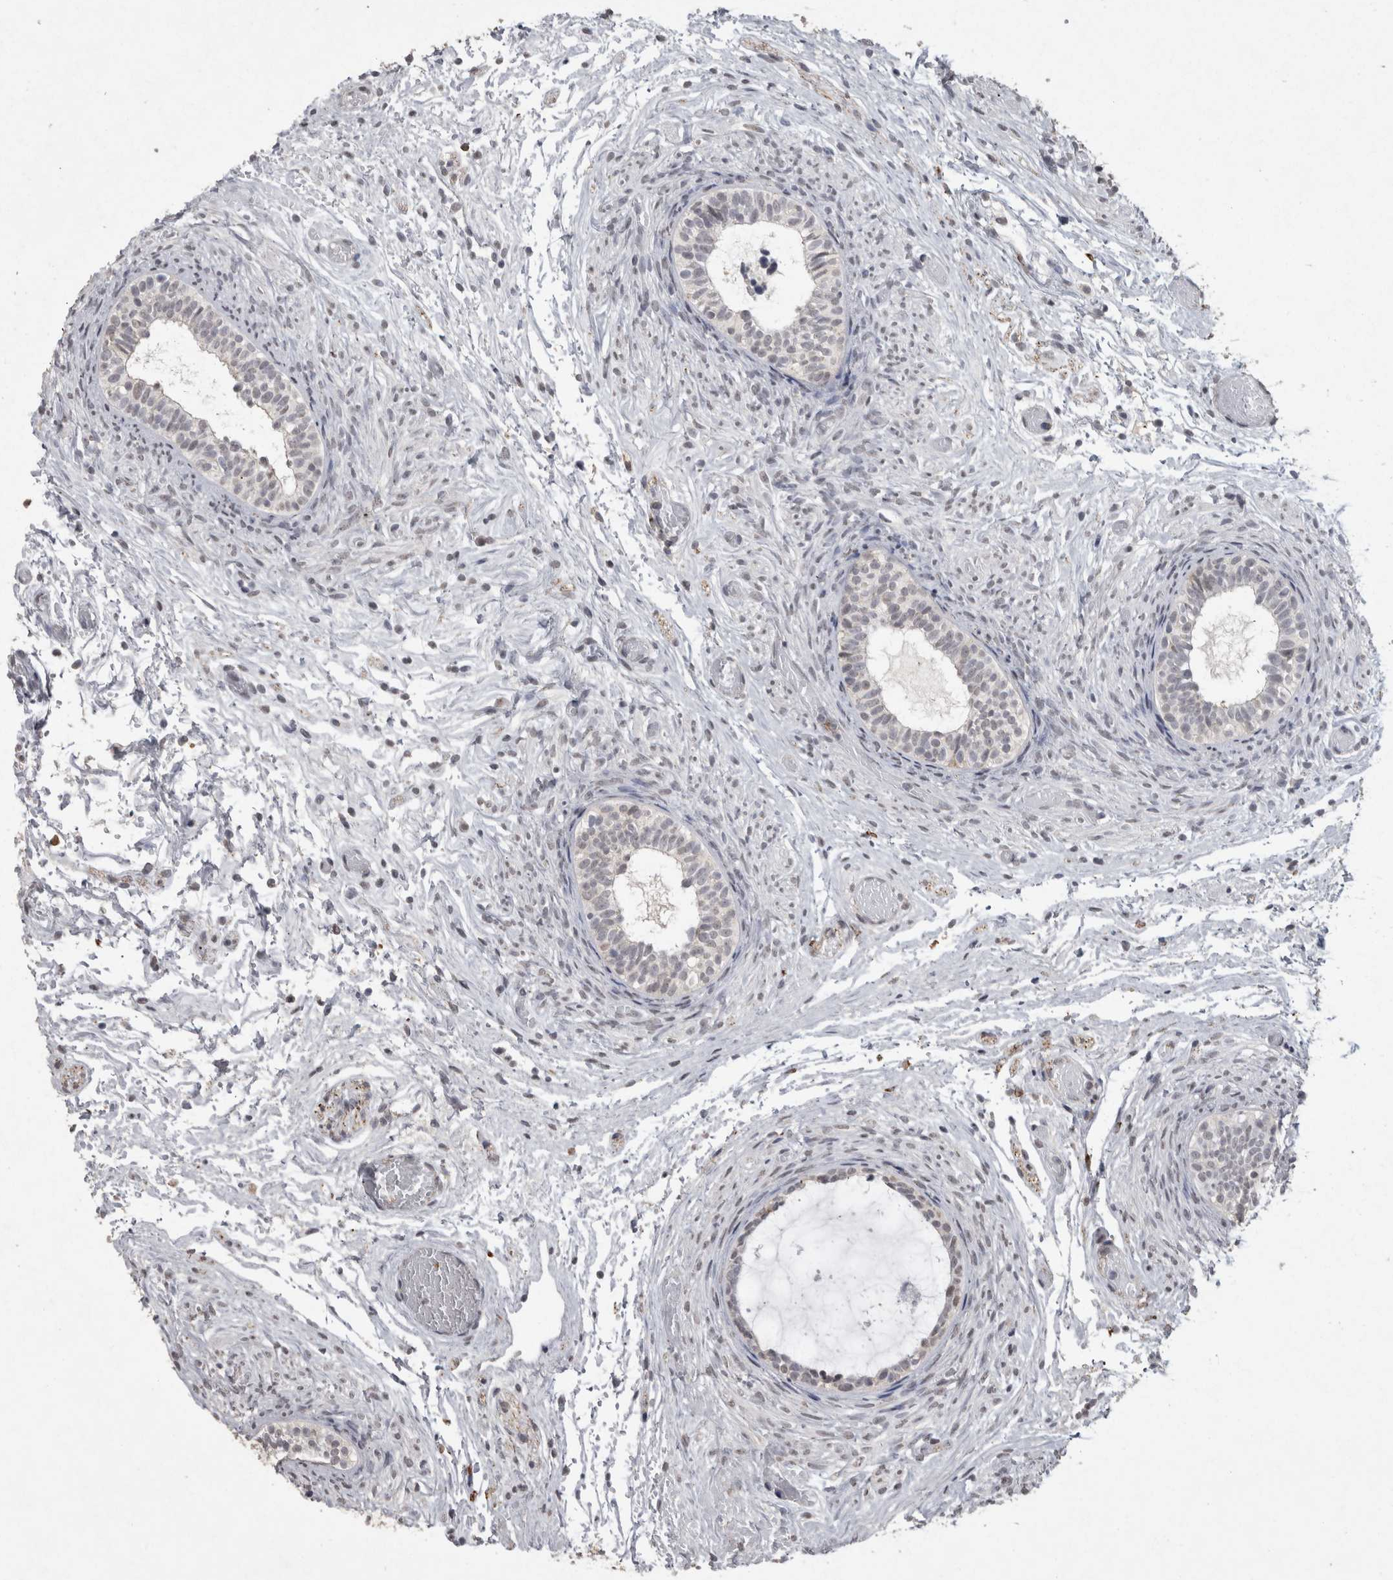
{"staining": {"intensity": "moderate", "quantity": "<25%", "location": "nuclear"}, "tissue": "epididymis", "cell_type": "Glandular cells", "image_type": "normal", "snomed": [{"axis": "morphology", "description": "Normal tissue, NOS"}, {"axis": "topography", "description": "Epididymis"}], "caption": "Epididymis stained for a protein exhibits moderate nuclear positivity in glandular cells. The staining was performed using DAB (3,3'-diaminobenzidine) to visualize the protein expression in brown, while the nuclei were stained in blue with hematoxylin (Magnification: 20x).", "gene": "MEP1A", "patient": {"sex": "male", "age": 5}}